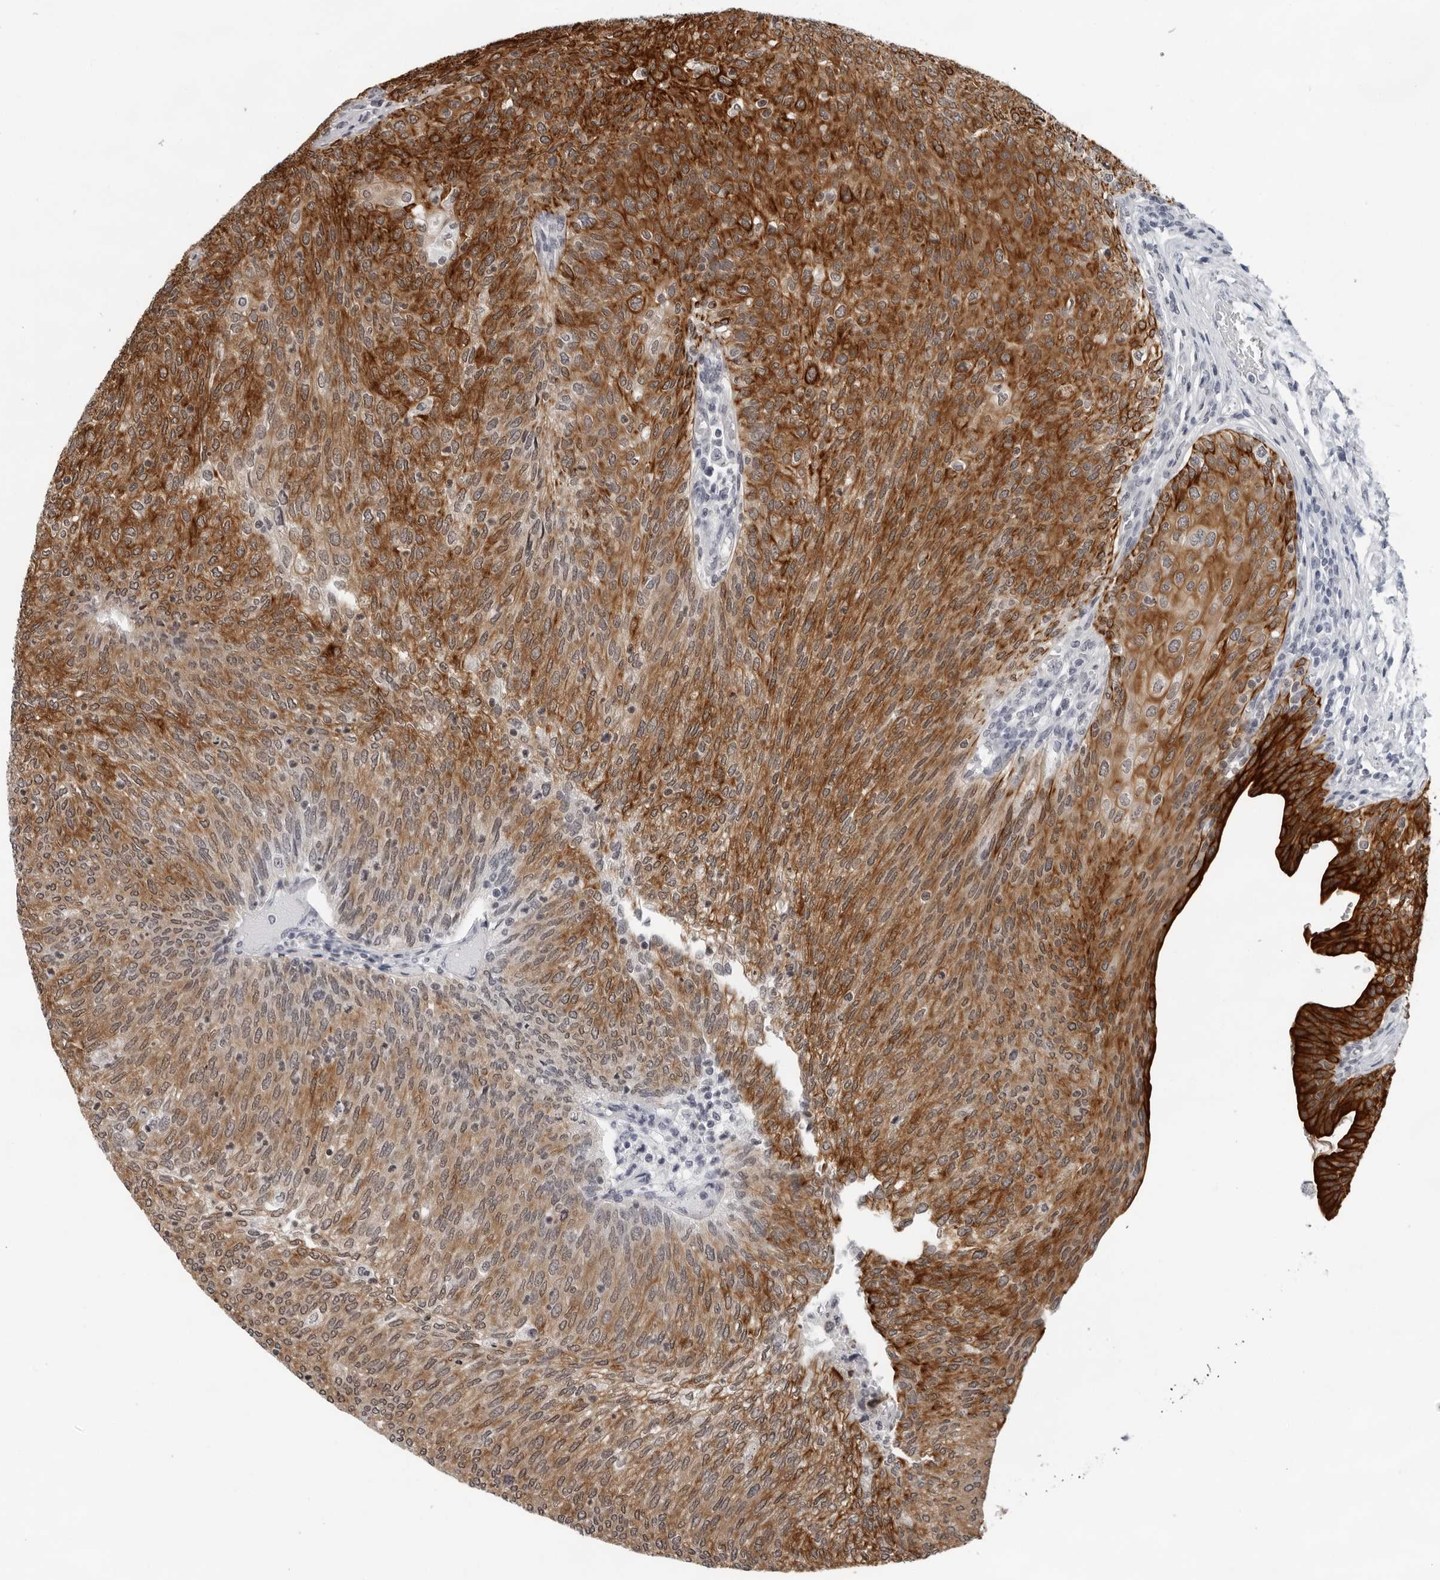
{"staining": {"intensity": "strong", "quantity": ">75%", "location": "cytoplasmic/membranous"}, "tissue": "urothelial cancer", "cell_type": "Tumor cells", "image_type": "cancer", "snomed": [{"axis": "morphology", "description": "Urothelial carcinoma, Low grade"}, {"axis": "topography", "description": "Urinary bladder"}], "caption": "Protein expression by IHC reveals strong cytoplasmic/membranous staining in approximately >75% of tumor cells in urothelial cancer. The staining was performed using DAB (3,3'-diaminobenzidine), with brown indicating positive protein expression. Nuclei are stained blue with hematoxylin.", "gene": "CCDC28B", "patient": {"sex": "female", "age": 79}}